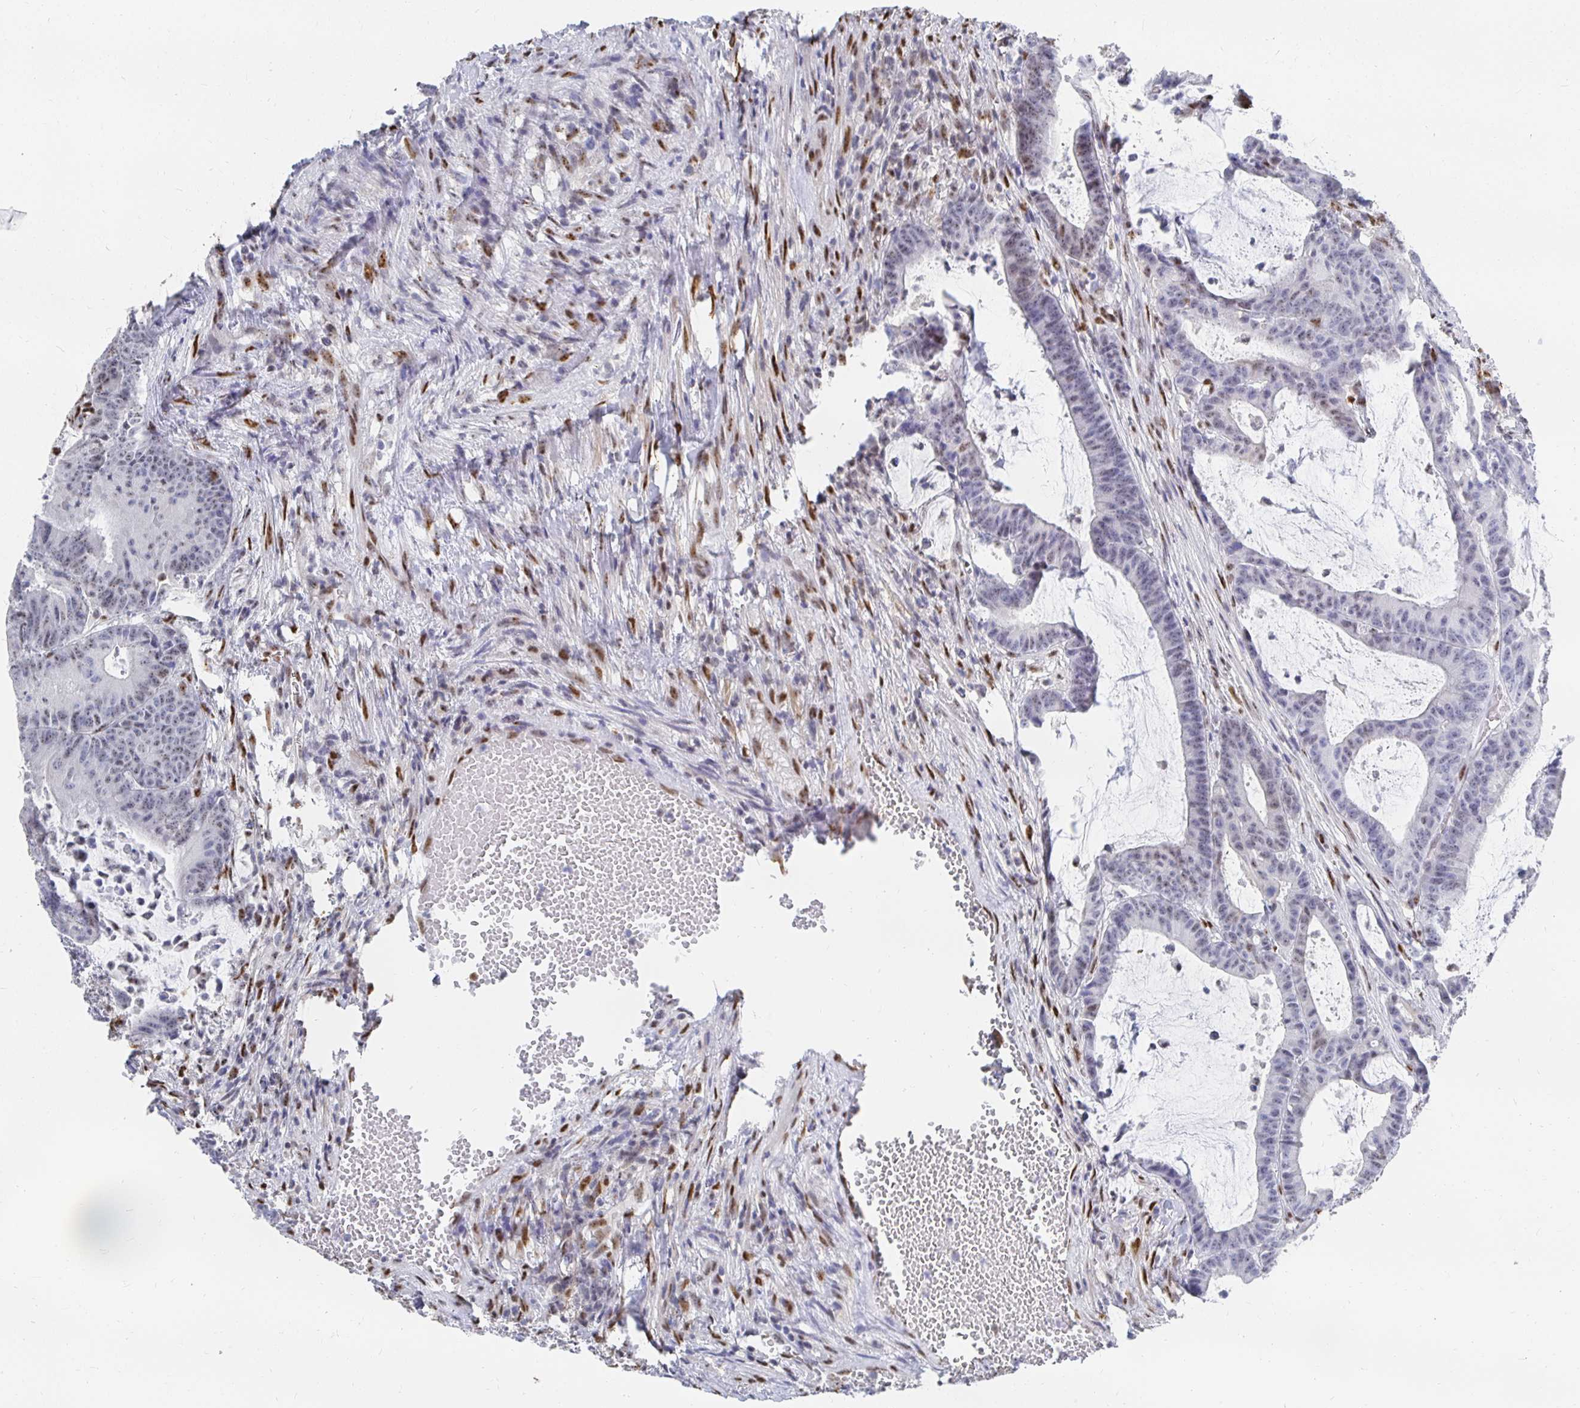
{"staining": {"intensity": "negative", "quantity": "none", "location": "none"}, "tissue": "colorectal cancer", "cell_type": "Tumor cells", "image_type": "cancer", "snomed": [{"axis": "morphology", "description": "Adenocarcinoma, NOS"}, {"axis": "topography", "description": "Colon"}], "caption": "This is a micrograph of immunohistochemistry (IHC) staining of colorectal cancer, which shows no staining in tumor cells.", "gene": "CLIC3", "patient": {"sex": "female", "age": 78}}